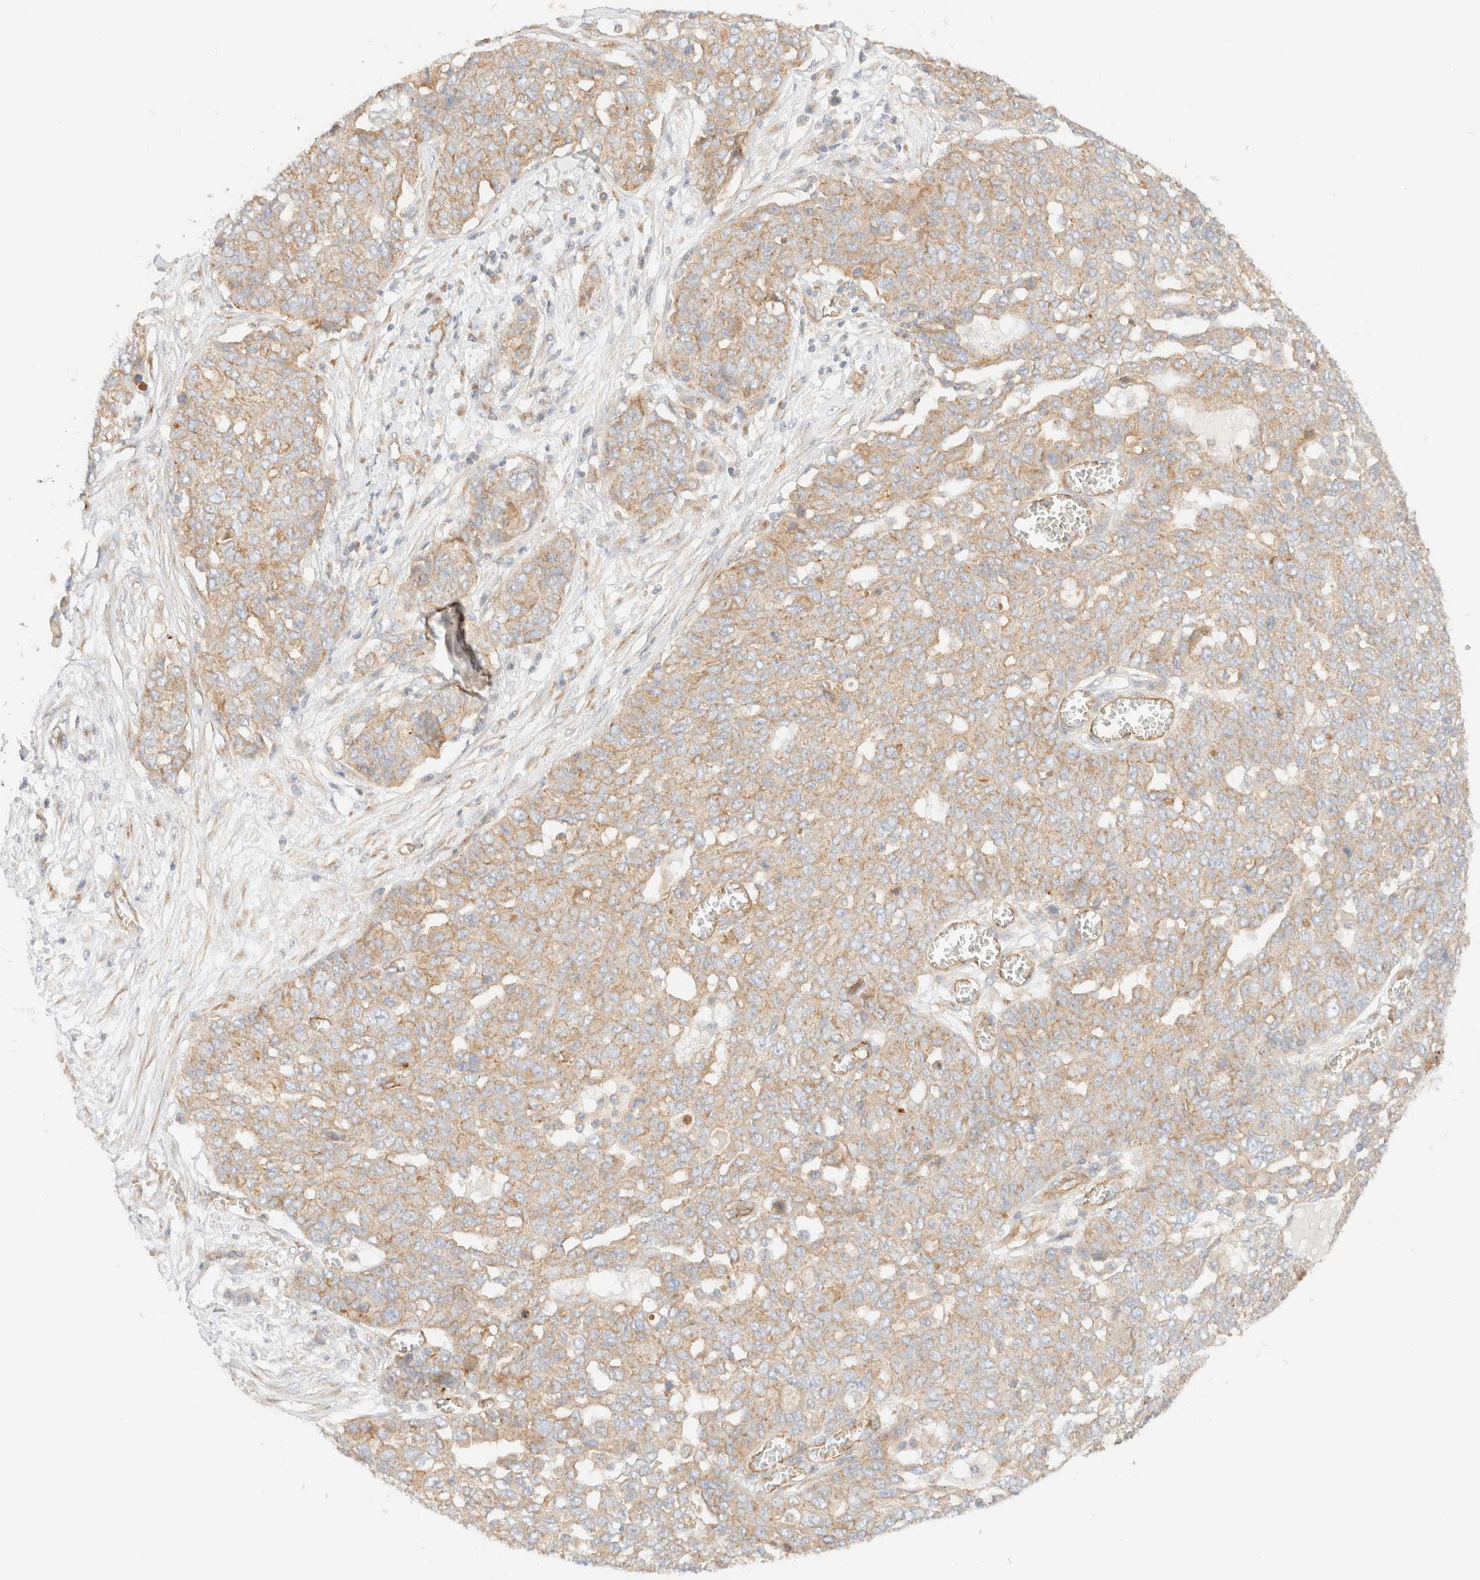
{"staining": {"intensity": "weak", "quantity": ">75%", "location": "cytoplasmic/membranous"}, "tissue": "ovarian cancer", "cell_type": "Tumor cells", "image_type": "cancer", "snomed": [{"axis": "morphology", "description": "Cystadenocarcinoma, serous, NOS"}, {"axis": "topography", "description": "Soft tissue"}, {"axis": "topography", "description": "Ovary"}], "caption": "IHC staining of ovarian serous cystadenocarcinoma, which shows low levels of weak cytoplasmic/membranous expression in about >75% of tumor cells indicating weak cytoplasmic/membranous protein staining. The staining was performed using DAB (brown) for protein detection and nuclei were counterstained in hematoxylin (blue).", "gene": "MYO10", "patient": {"sex": "female", "age": 57}}